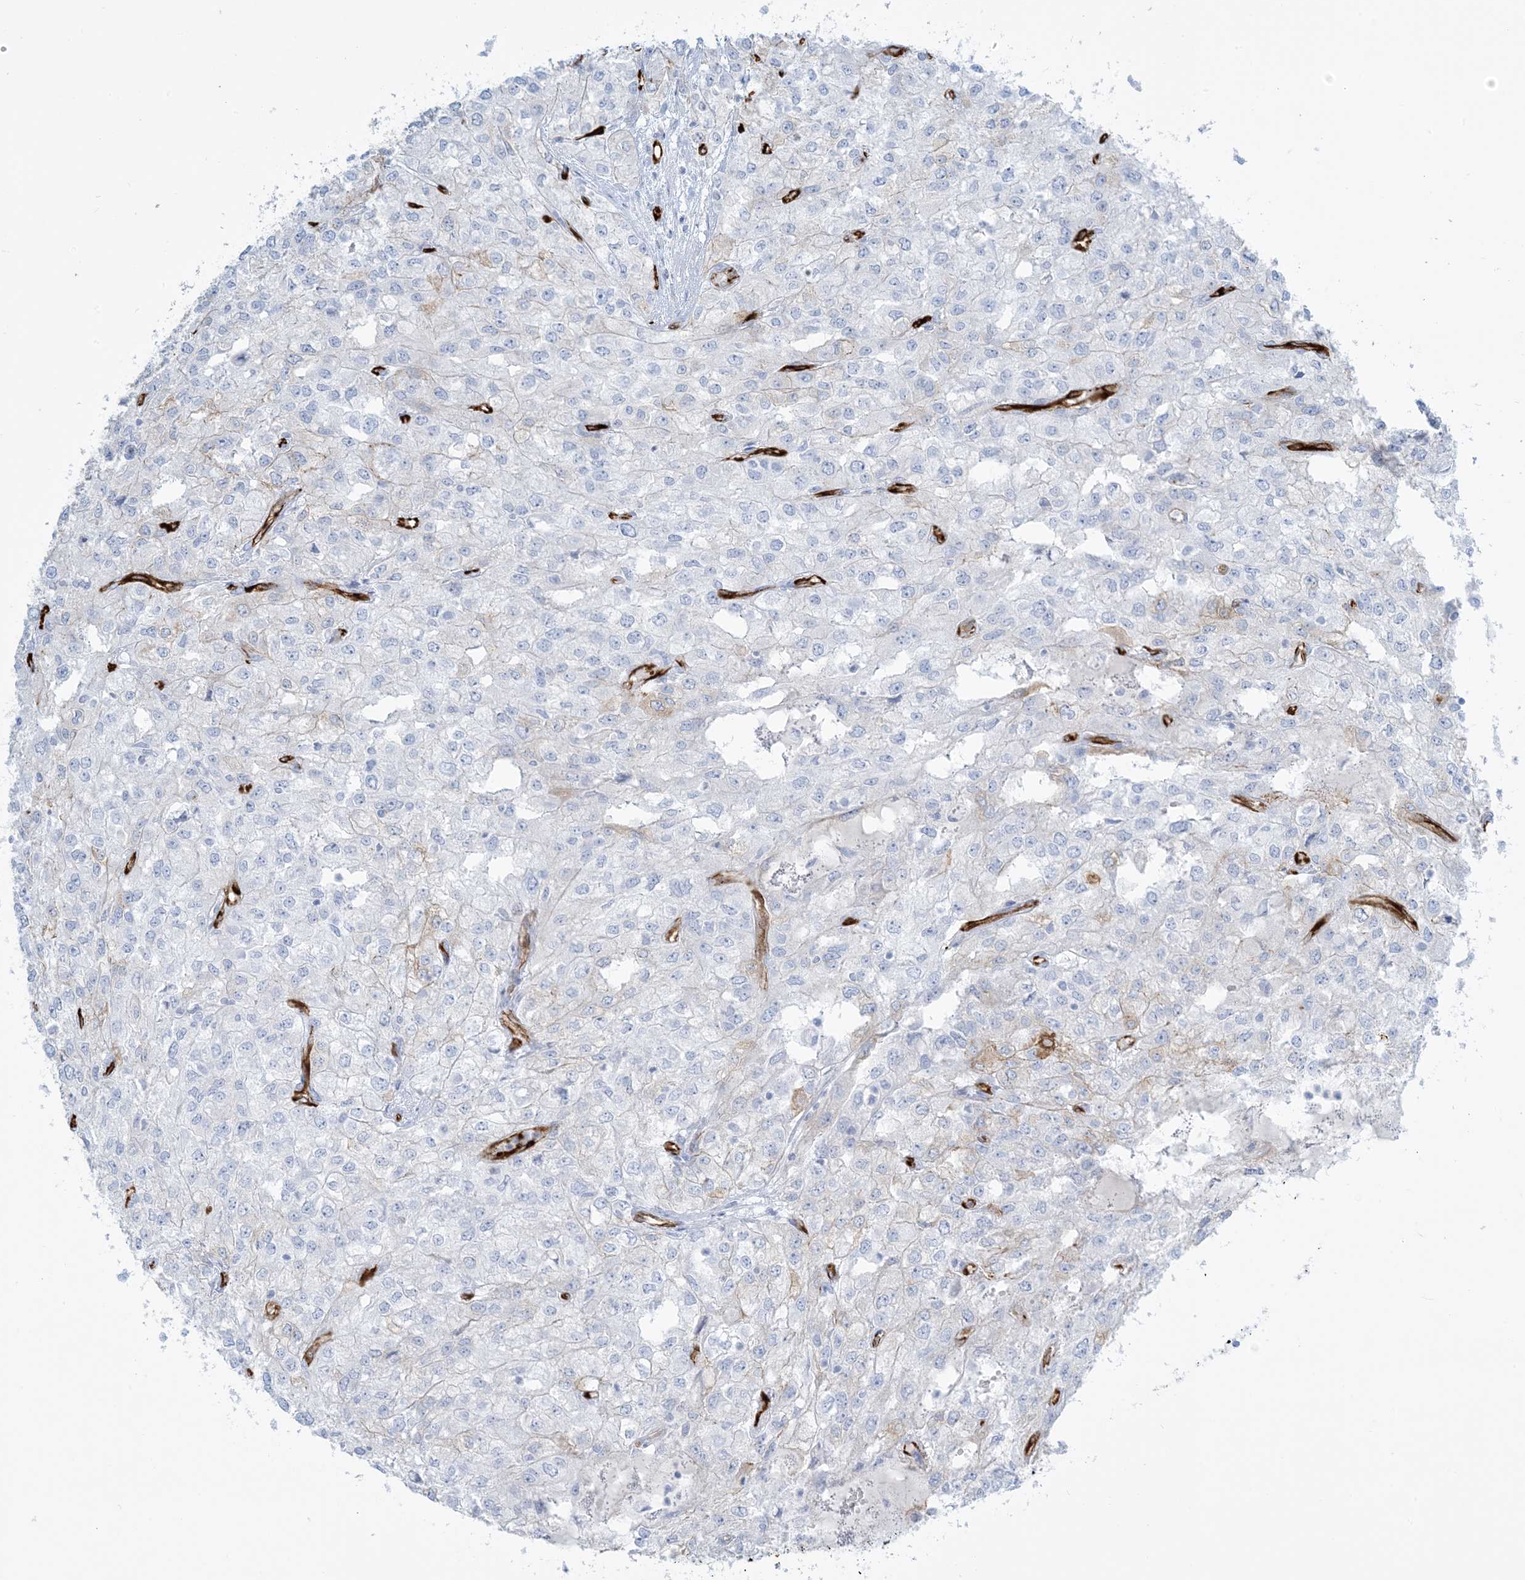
{"staining": {"intensity": "negative", "quantity": "none", "location": "none"}, "tissue": "renal cancer", "cell_type": "Tumor cells", "image_type": "cancer", "snomed": [{"axis": "morphology", "description": "Adenocarcinoma, NOS"}, {"axis": "topography", "description": "Kidney"}], "caption": "This histopathology image is of renal adenocarcinoma stained with immunohistochemistry (IHC) to label a protein in brown with the nuclei are counter-stained blue. There is no staining in tumor cells. (DAB immunohistochemistry, high magnification).", "gene": "EPS8L3", "patient": {"sex": "female", "age": 54}}